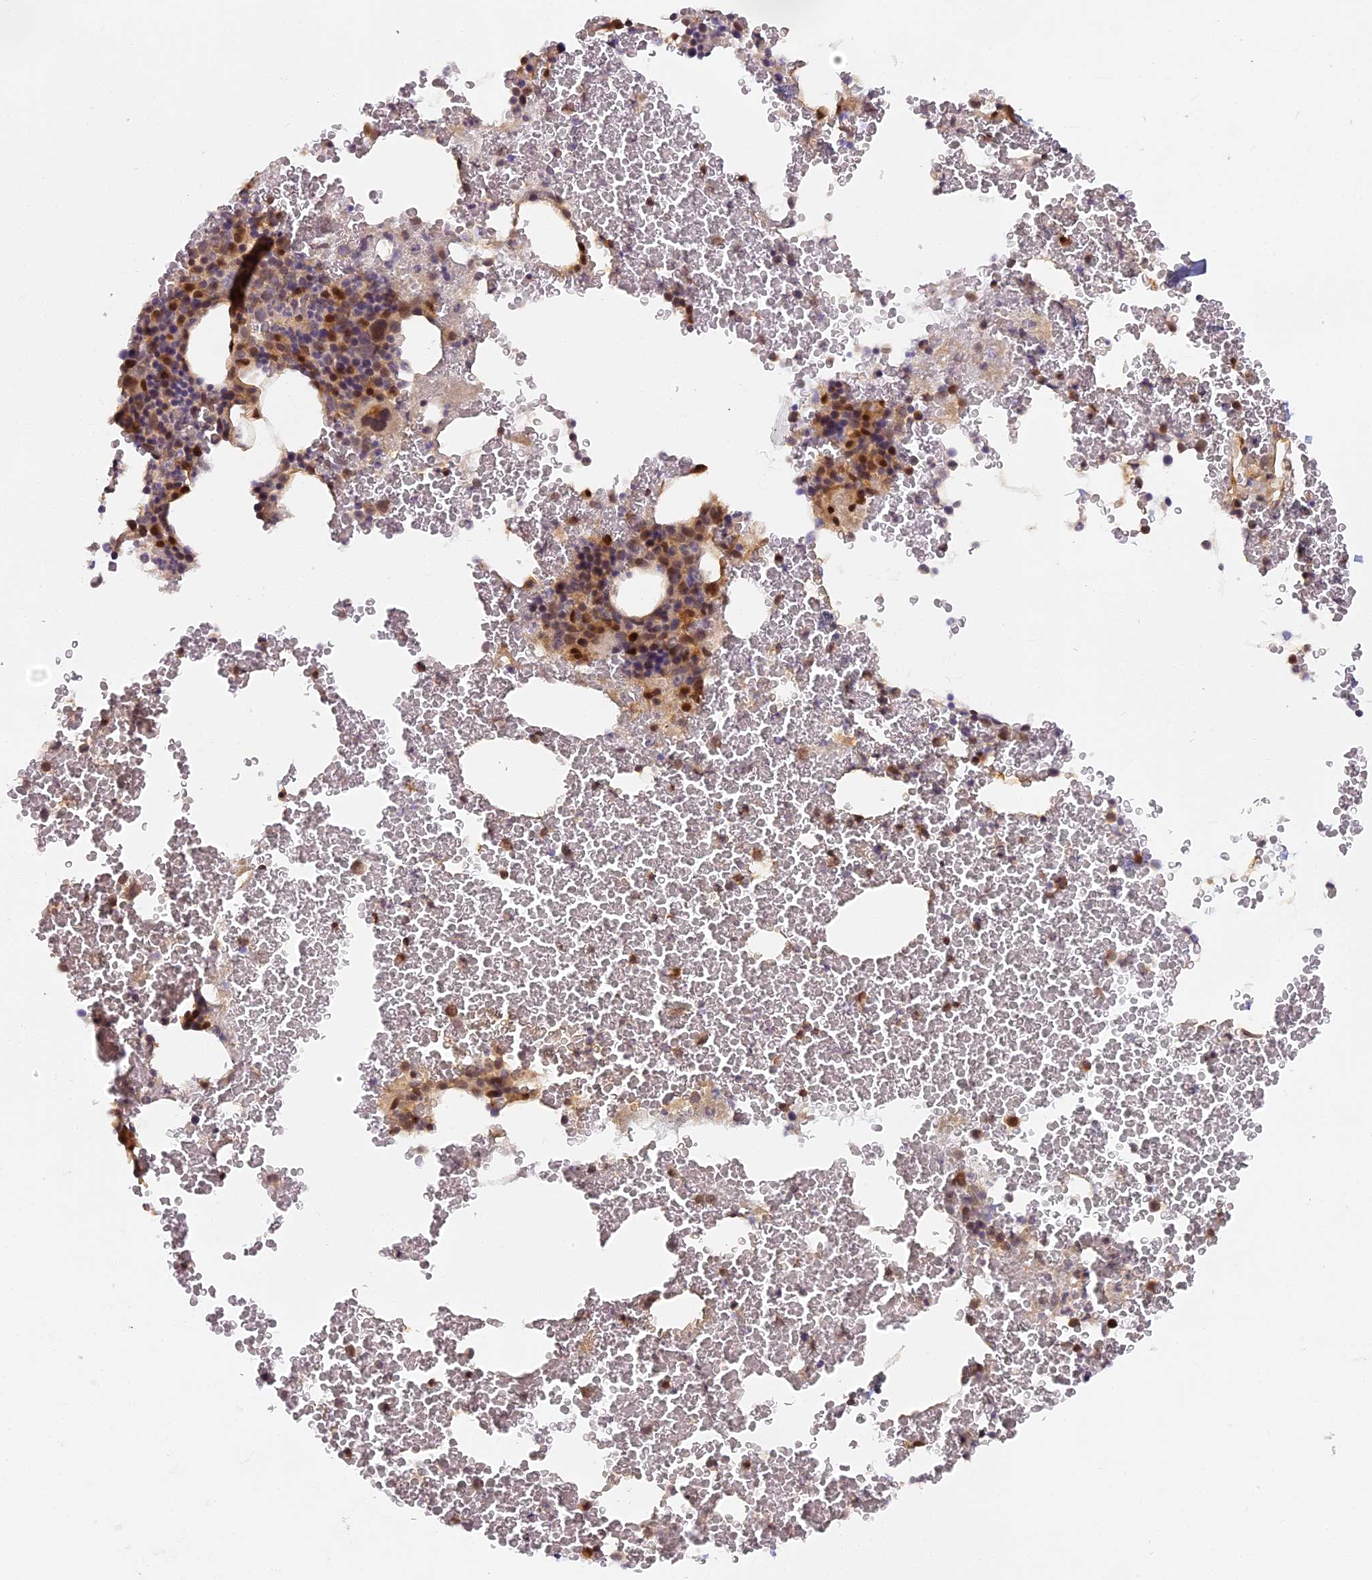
{"staining": {"intensity": "moderate", "quantity": "25%-75%", "location": "nuclear"}, "tissue": "bone marrow", "cell_type": "Hematopoietic cells", "image_type": "normal", "snomed": [{"axis": "morphology", "description": "Normal tissue, NOS"}, {"axis": "morphology", "description": "Inflammation, NOS"}, {"axis": "topography", "description": "Bone marrow"}], "caption": "Immunohistochemistry photomicrograph of normal bone marrow stained for a protein (brown), which reveals medium levels of moderate nuclear positivity in about 25%-75% of hematopoietic cells.", "gene": "MYBL2", "patient": {"sex": "female", "age": 78}}